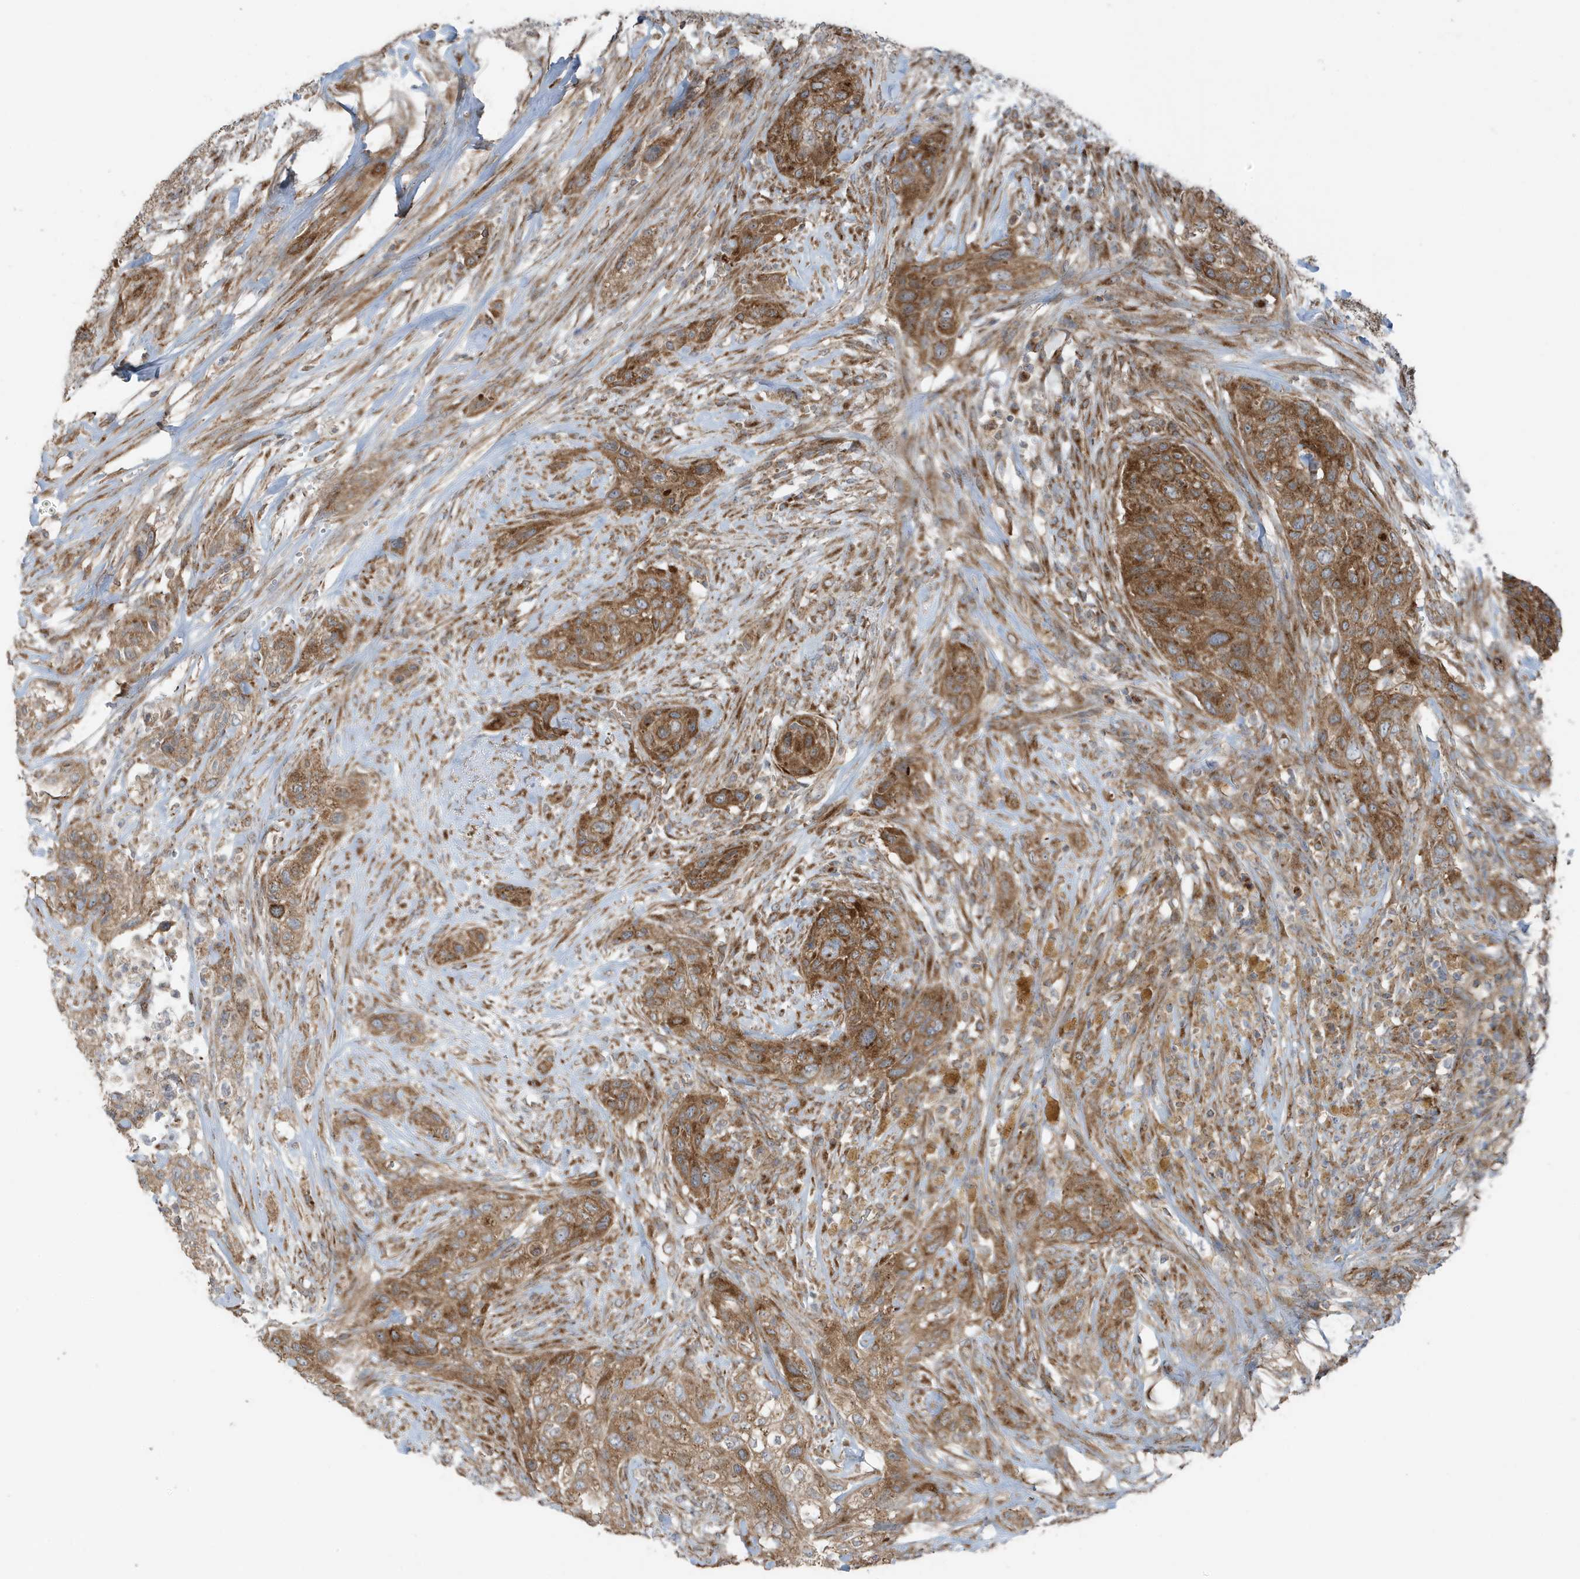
{"staining": {"intensity": "moderate", "quantity": ">75%", "location": "cytoplasmic/membranous"}, "tissue": "urothelial cancer", "cell_type": "Tumor cells", "image_type": "cancer", "snomed": [{"axis": "morphology", "description": "Urothelial carcinoma, High grade"}, {"axis": "topography", "description": "Urinary bladder"}], "caption": "DAB (3,3'-diaminobenzidine) immunohistochemical staining of human urothelial cancer displays moderate cytoplasmic/membranous protein staining in about >75% of tumor cells.", "gene": "GOLGA4", "patient": {"sex": "male", "age": 35}}